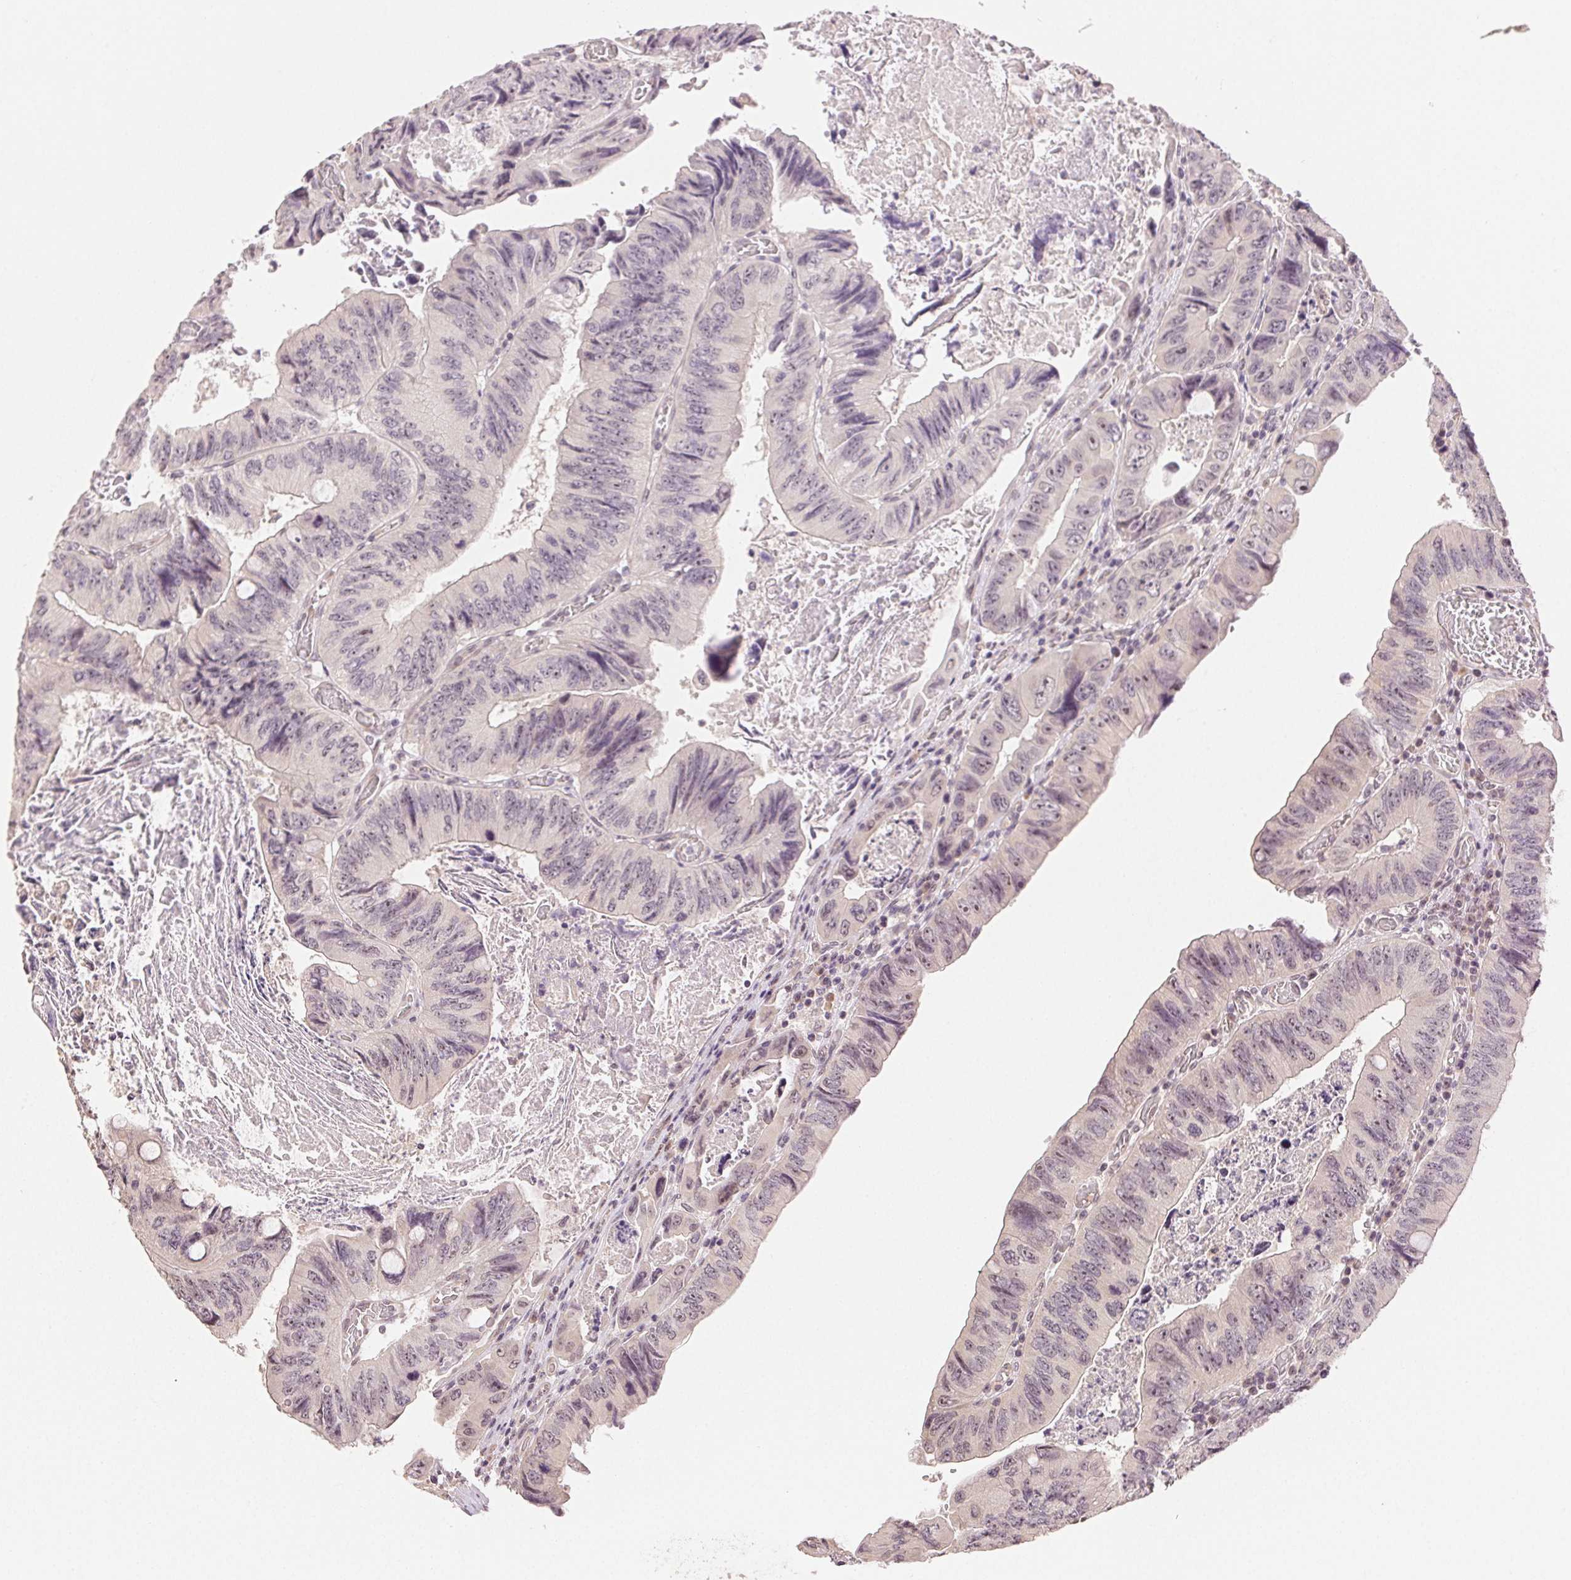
{"staining": {"intensity": "negative", "quantity": "none", "location": "none"}, "tissue": "colorectal cancer", "cell_type": "Tumor cells", "image_type": "cancer", "snomed": [{"axis": "morphology", "description": "Adenocarcinoma, NOS"}, {"axis": "topography", "description": "Colon"}], "caption": "Immunohistochemical staining of colorectal cancer displays no significant positivity in tumor cells. (DAB IHC visualized using brightfield microscopy, high magnification).", "gene": "PLCB1", "patient": {"sex": "female", "age": 84}}